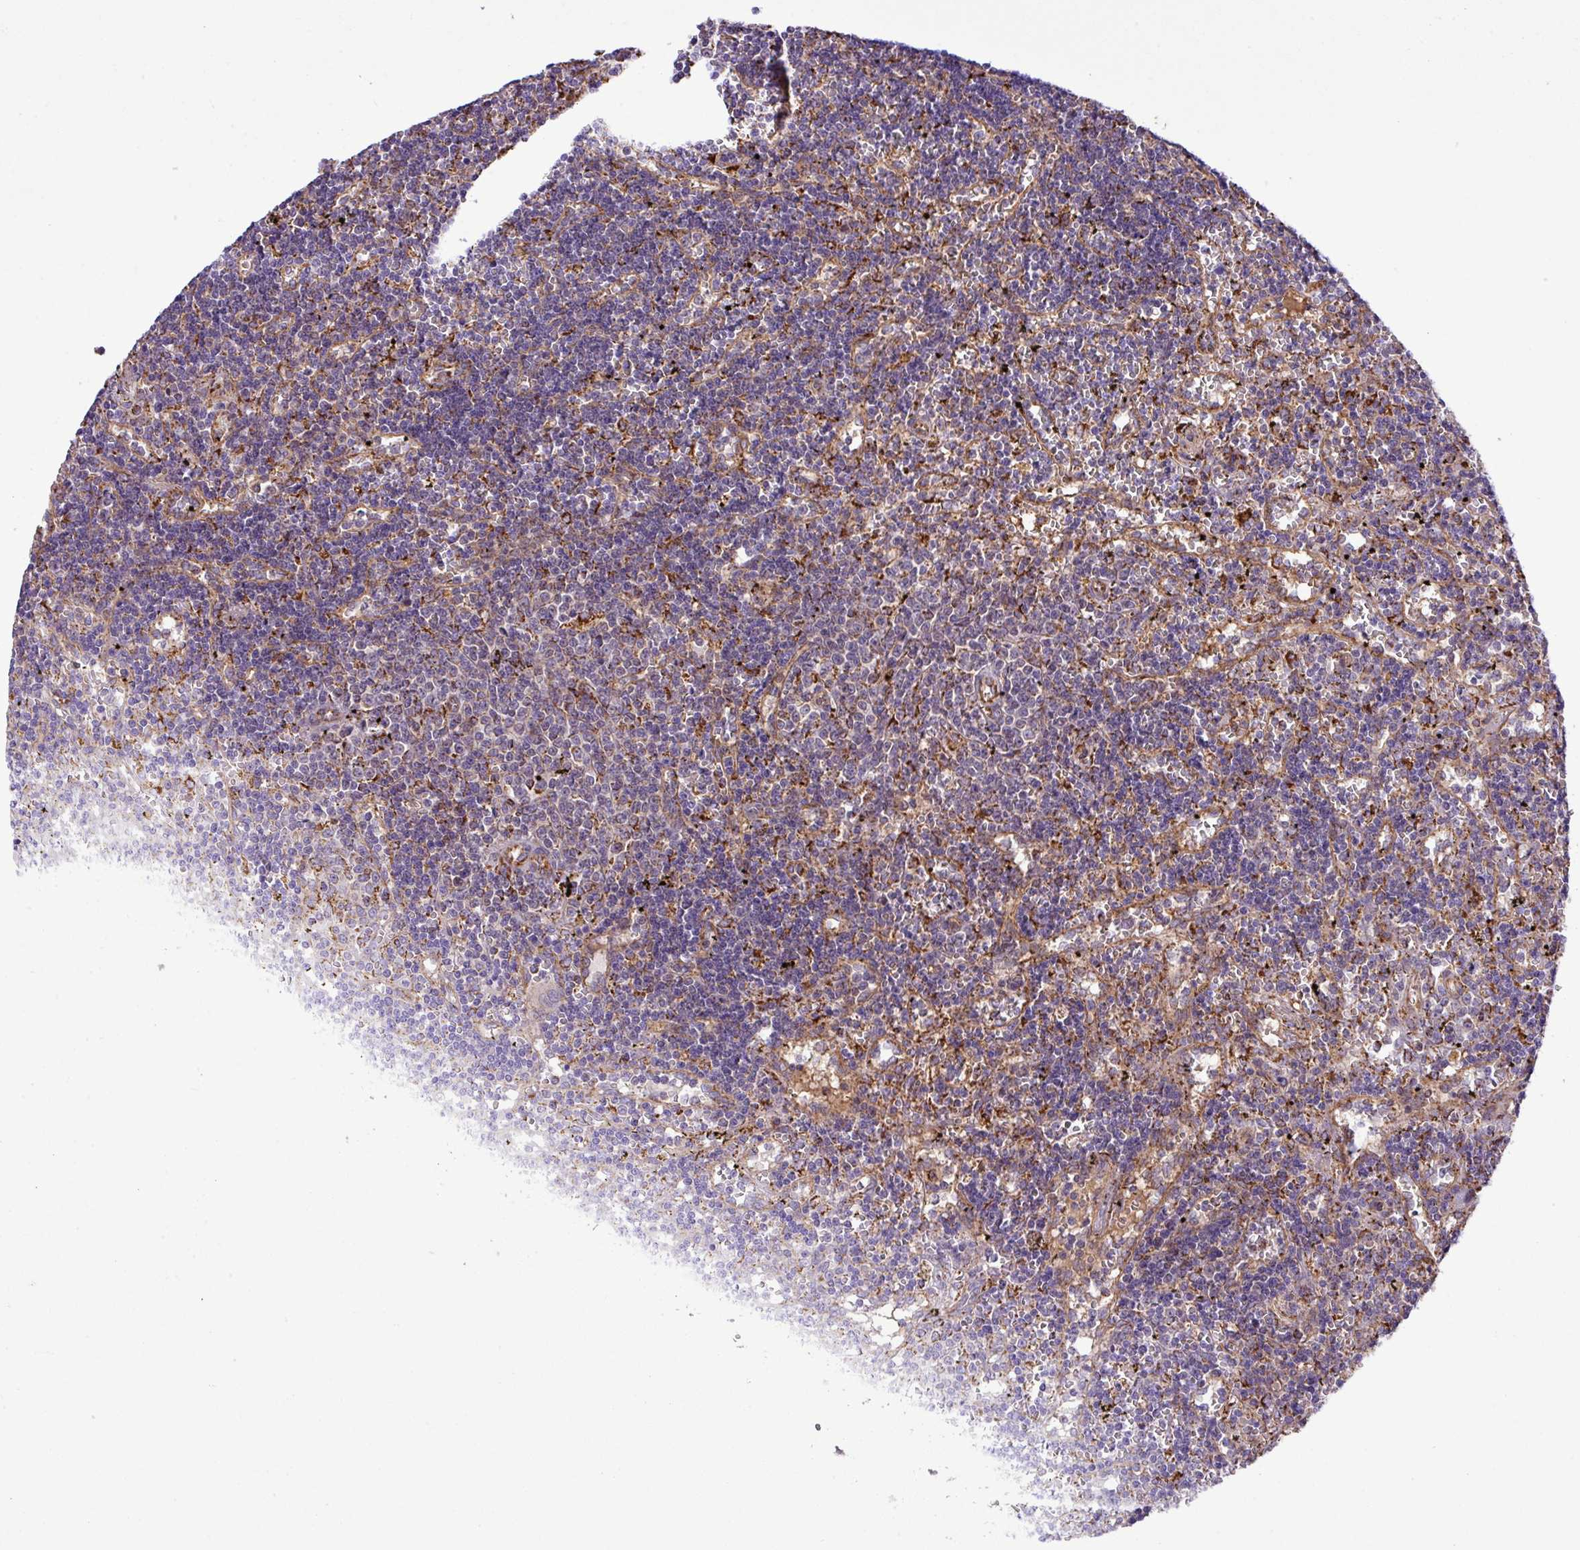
{"staining": {"intensity": "moderate", "quantity": "<25%", "location": "cytoplasmic/membranous"}, "tissue": "lymphoma", "cell_type": "Tumor cells", "image_type": "cancer", "snomed": [{"axis": "morphology", "description": "Malignant lymphoma, non-Hodgkin's type, Low grade"}, {"axis": "topography", "description": "Spleen"}], "caption": "IHC photomicrograph of malignant lymphoma, non-Hodgkin's type (low-grade) stained for a protein (brown), which reveals low levels of moderate cytoplasmic/membranous staining in about <25% of tumor cells.", "gene": "ZNF569", "patient": {"sex": "male", "age": 60}}